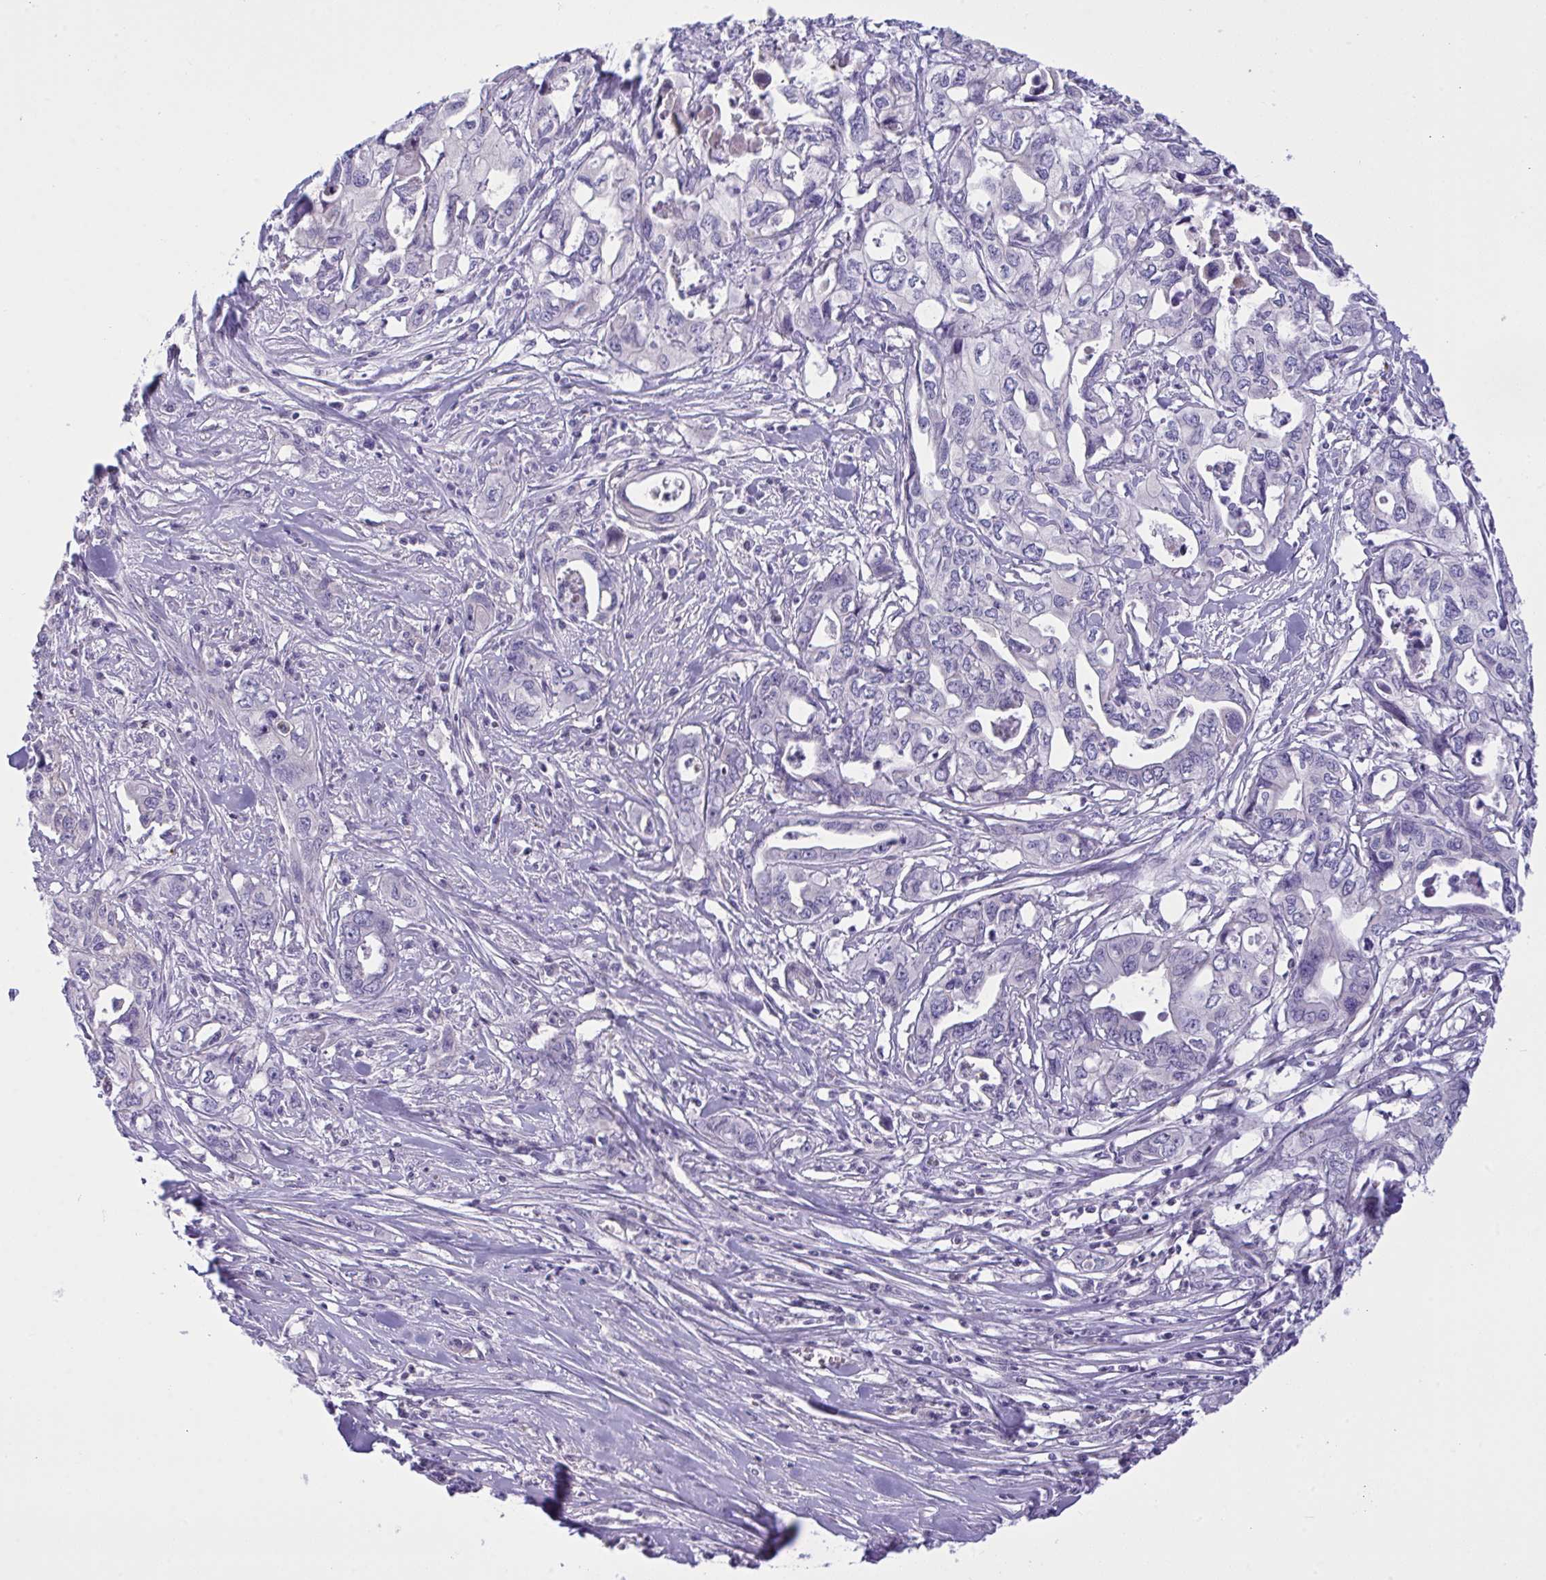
{"staining": {"intensity": "negative", "quantity": "none", "location": "none"}, "tissue": "pancreatic cancer", "cell_type": "Tumor cells", "image_type": "cancer", "snomed": [{"axis": "morphology", "description": "Adenocarcinoma, NOS"}, {"axis": "topography", "description": "Pancreas"}], "caption": "This histopathology image is of pancreatic adenocarcinoma stained with immunohistochemistry to label a protein in brown with the nuclei are counter-stained blue. There is no positivity in tumor cells. (Brightfield microscopy of DAB (3,3'-diaminobenzidine) immunohistochemistry (IHC) at high magnification).", "gene": "WDR97", "patient": {"sex": "male", "age": 68}}